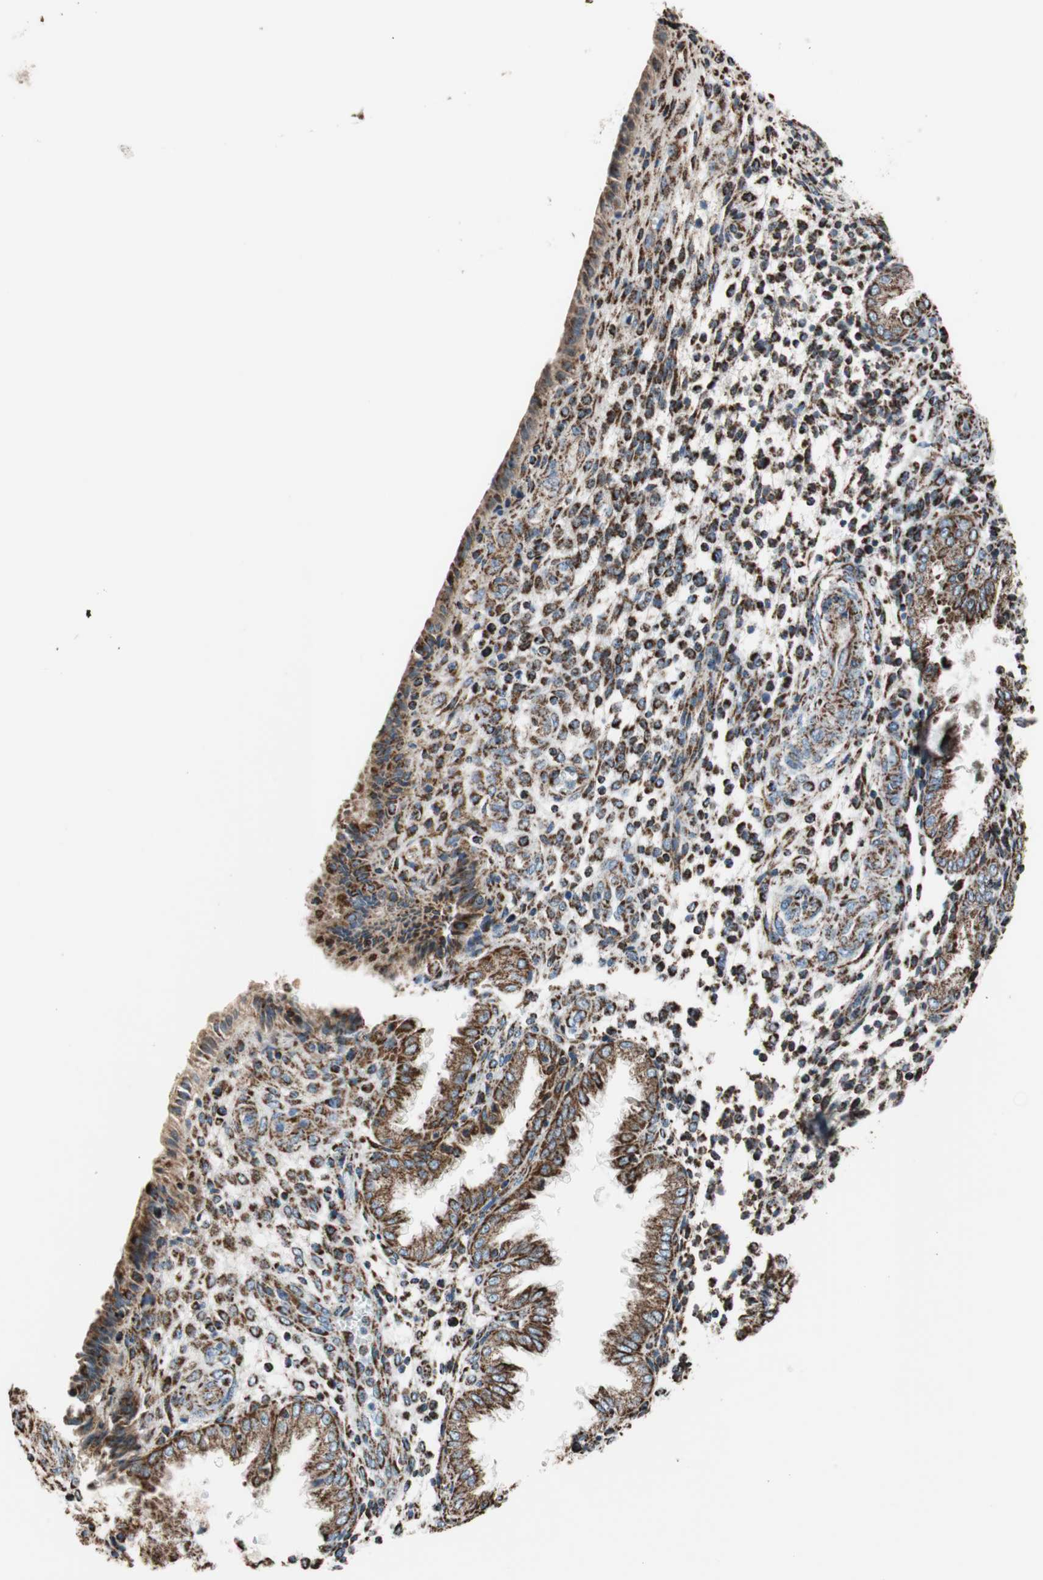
{"staining": {"intensity": "strong", "quantity": "25%-75%", "location": "cytoplasmic/membranous"}, "tissue": "endometrium", "cell_type": "Cells in endometrial stroma", "image_type": "normal", "snomed": [{"axis": "morphology", "description": "Normal tissue, NOS"}, {"axis": "topography", "description": "Endometrium"}], "caption": "Protein expression by IHC reveals strong cytoplasmic/membranous staining in approximately 25%-75% of cells in endometrial stroma in normal endometrium.", "gene": "PCSK4", "patient": {"sex": "female", "age": 33}}